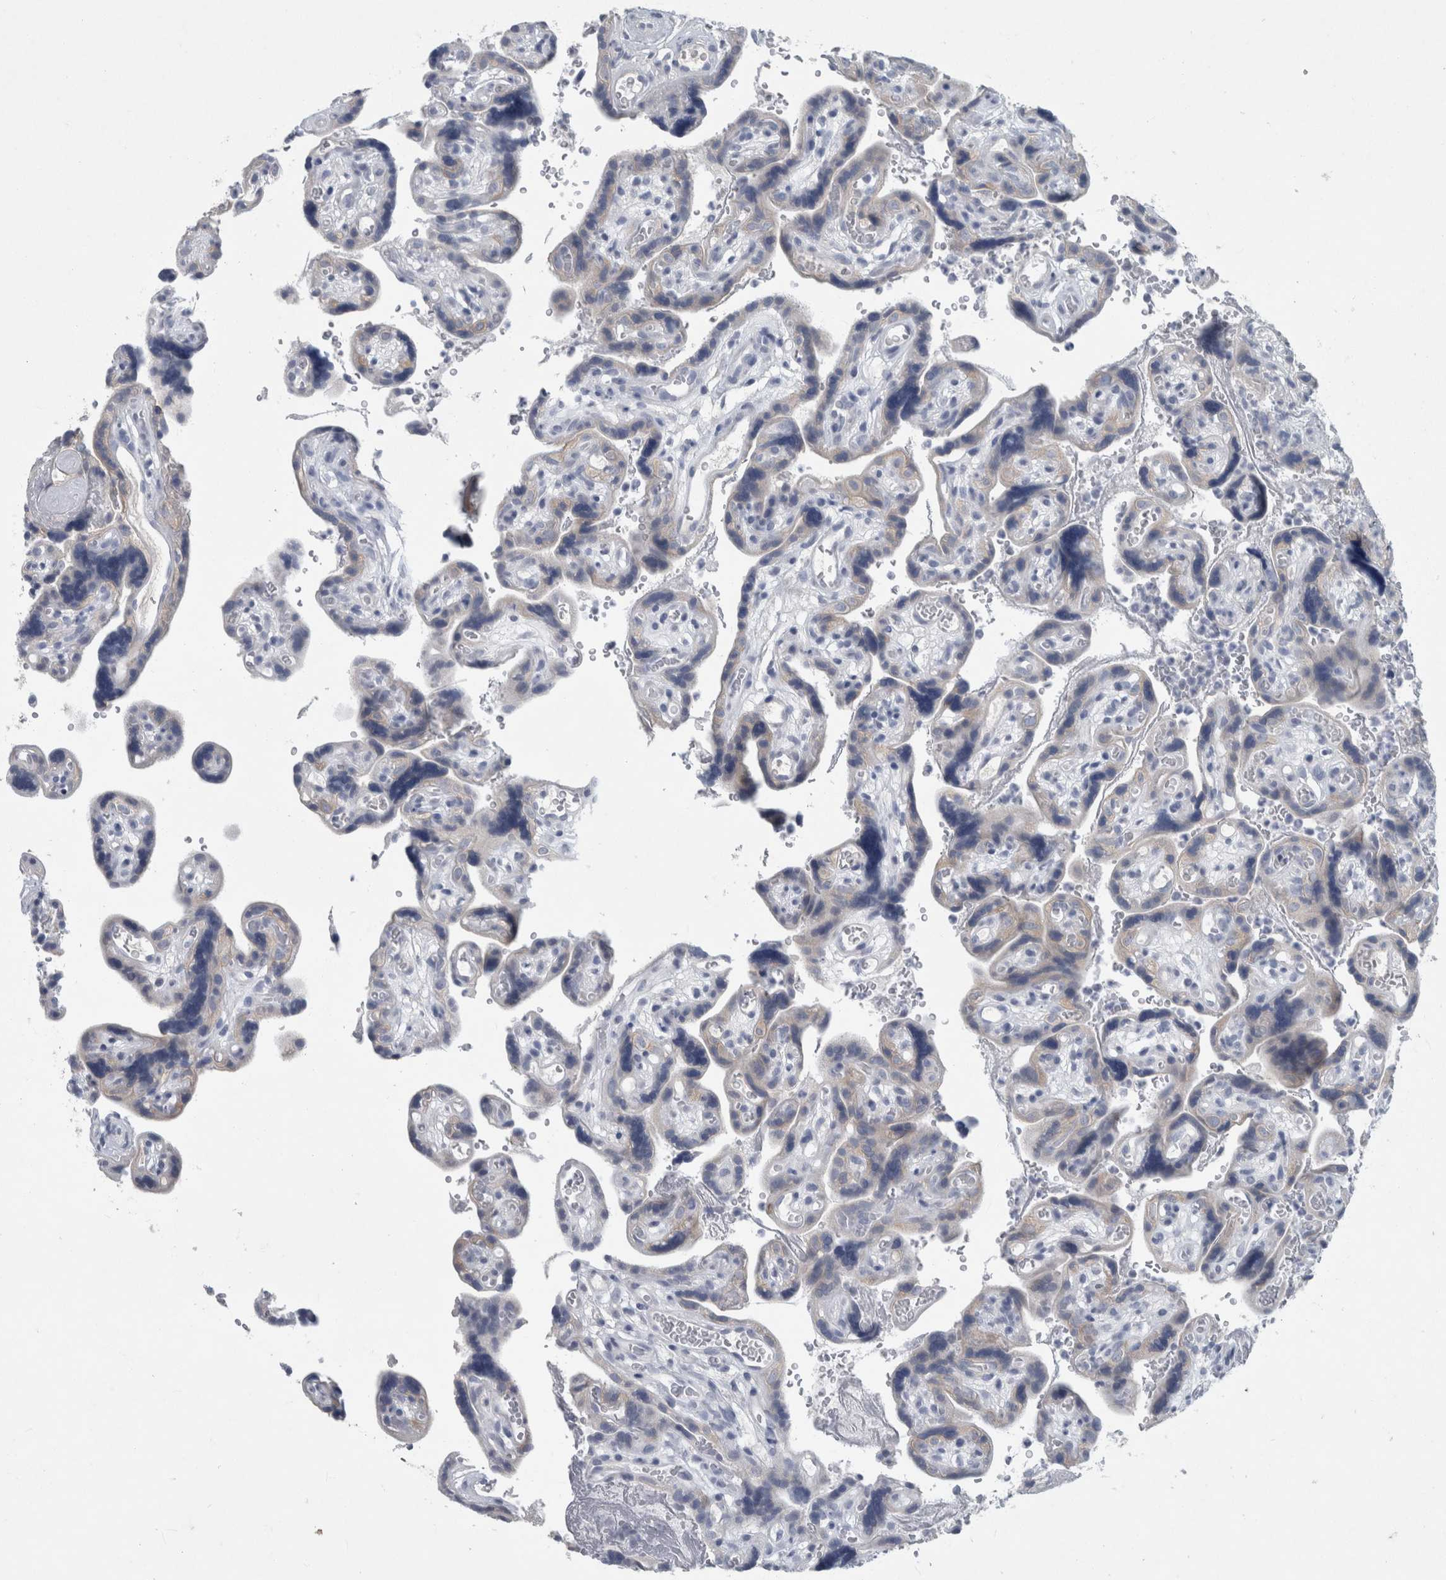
{"staining": {"intensity": "negative", "quantity": "none", "location": "none"}, "tissue": "placenta", "cell_type": "Decidual cells", "image_type": "normal", "snomed": [{"axis": "morphology", "description": "Normal tissue, NOS"}, {"axis": "topography", "description": "Placenta"}], "caption": "IHC of unremarkable placenta displays no expression in decidual cells. The staining was performed using DAB to visualize the protein expression in brown, while the nuclei were stained in blue with hematoxylin (Magnification: 20x).", "gene": "FAM83H", "patient": {"sex": "female", "age": 30}}